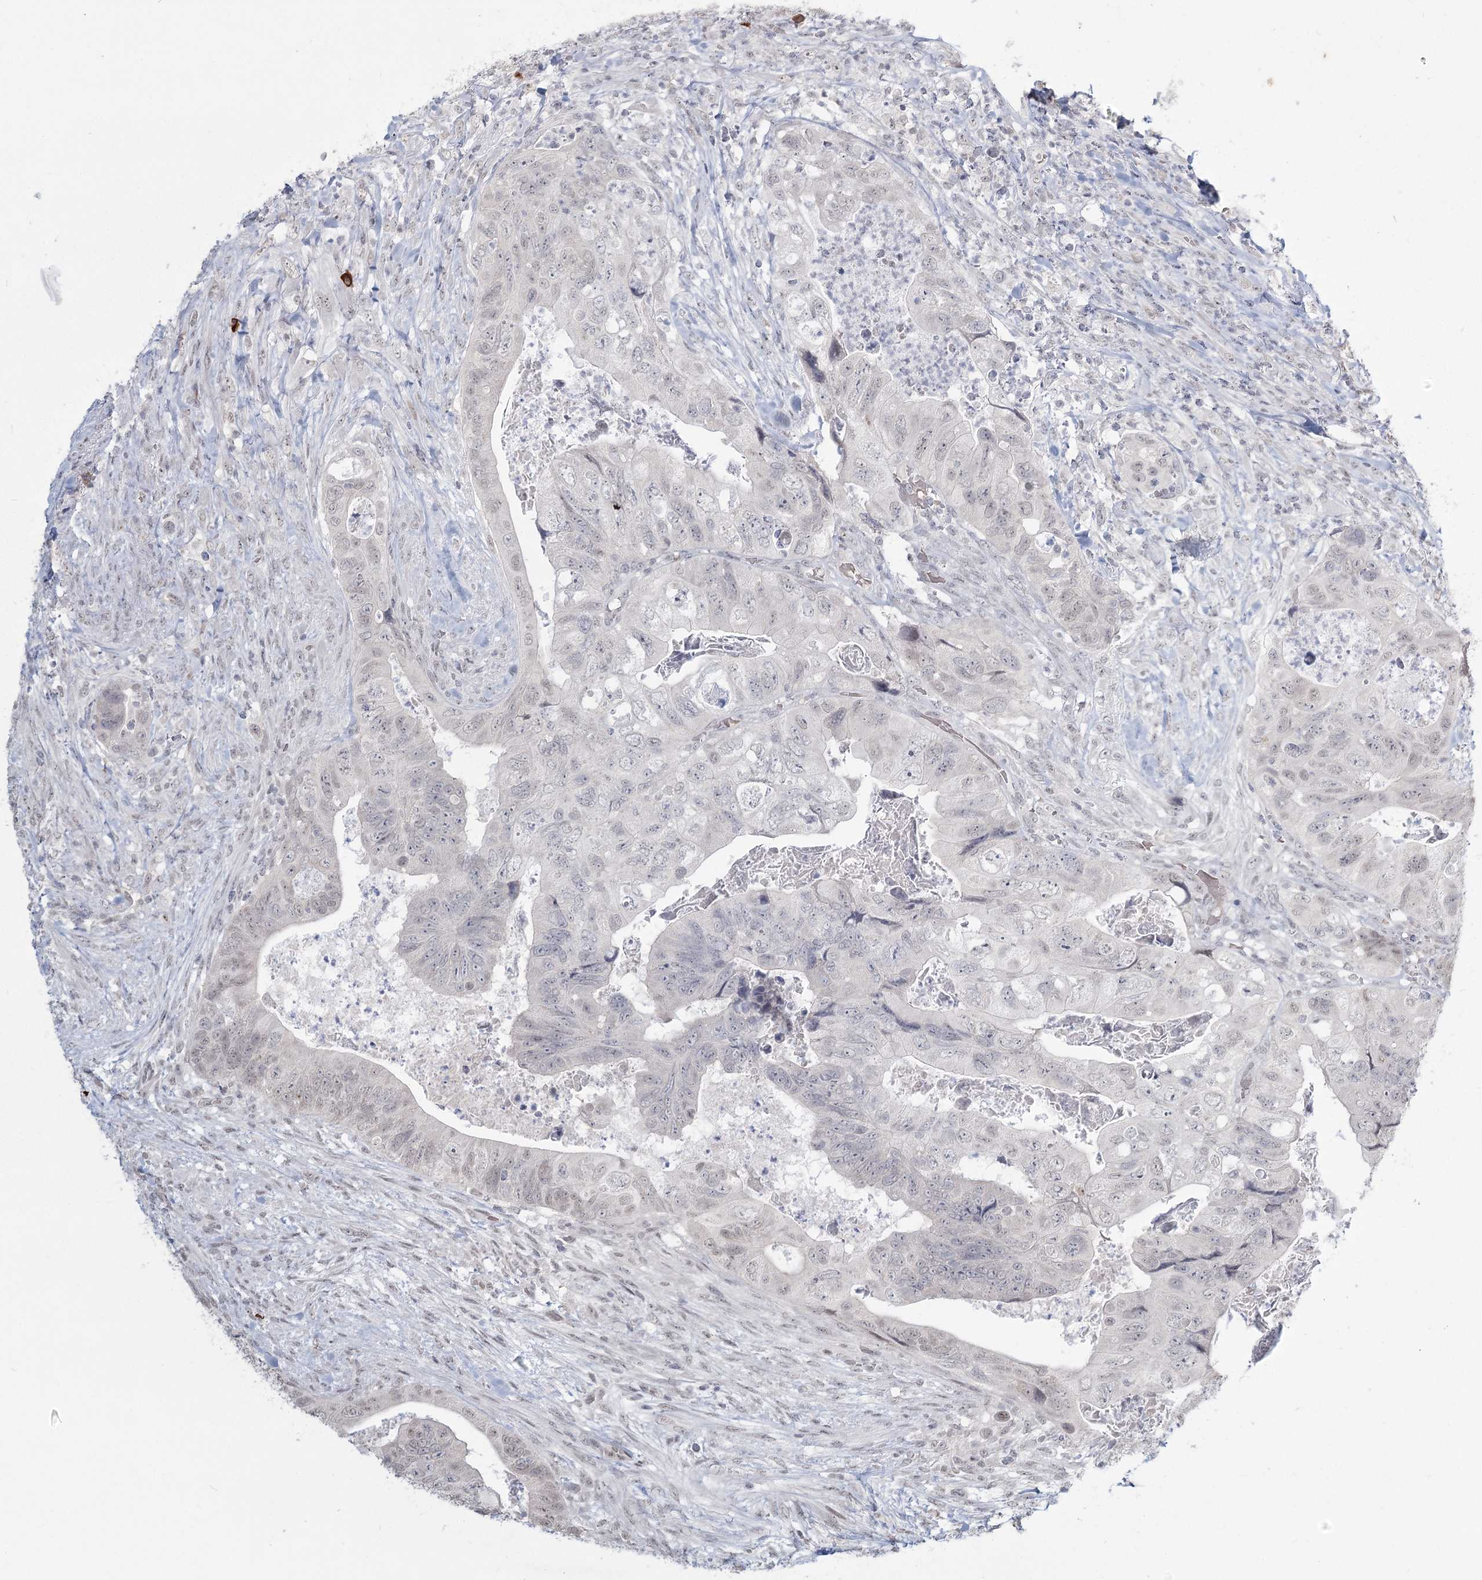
{"staining": {"intensity": "negative", "quantity": "none", "location": "none"}, "tissue": "colorectal cancer", "cell_type": "Tumor cells", "image_type": "cancer", "snomed": [{"axis": "morphology", "description": "Adenocarcinoma, NOS"}, {"axis": "topography", "description": "Rectum"}], "caption": "An immunohistochemistry (IHC) image of adenocarcinoma (colorectal) is shown. There is no staining in tumor cells of adenocarcinoma (colorectal).", "gene": "LY6G5C", "patient": {"sex": "male", "age": 63}}